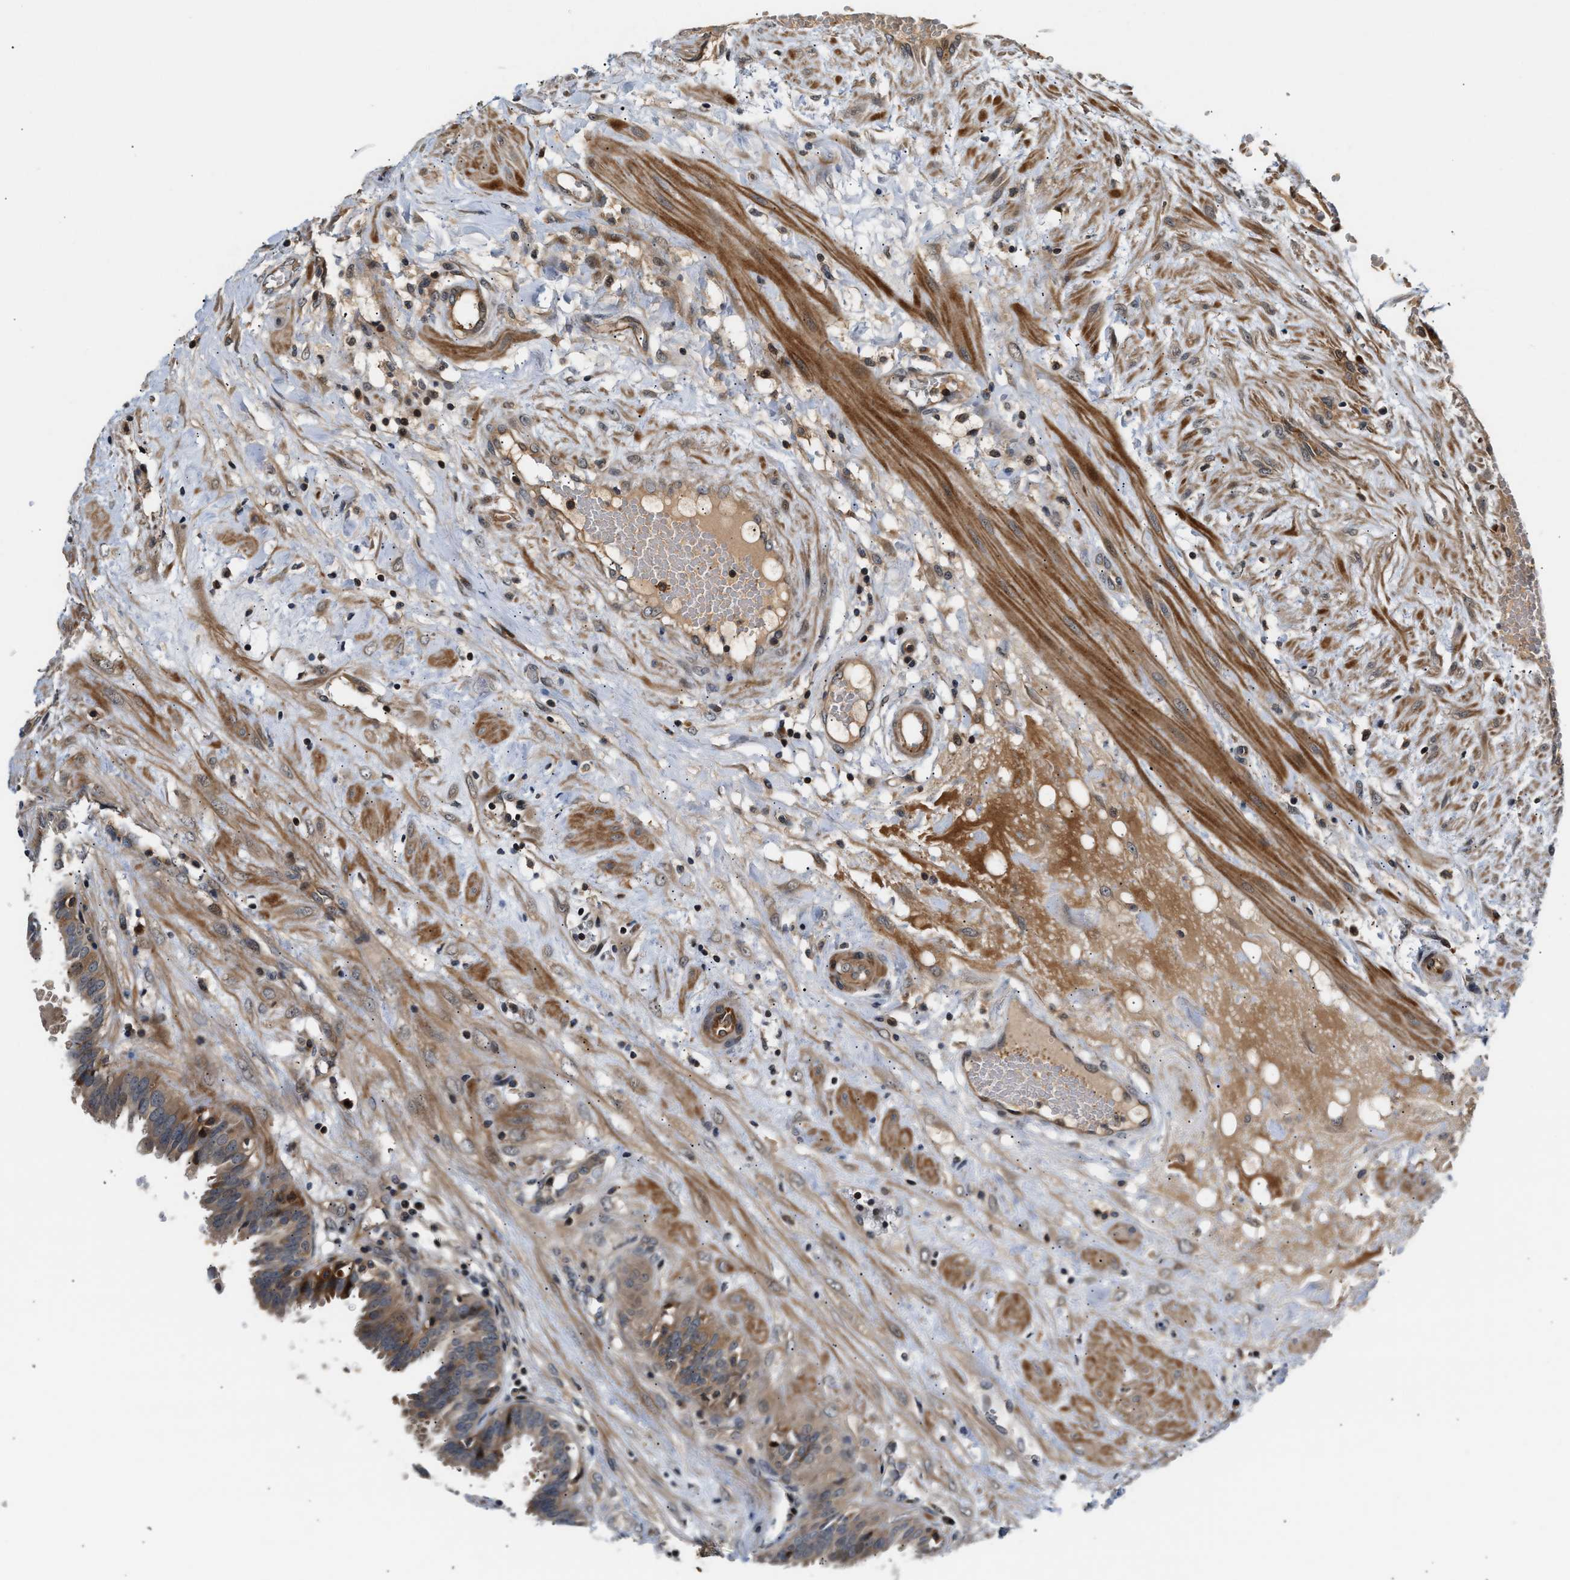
{"staining": {"intensity": "moderate", "quantity": ">75%", "location": "cytoplasmic/membranous"}, "tissue": "seminal vesicle", "cell_type": "Glandular cells", "image_type": "normal", "snomed": [{"axis": "morphology", "description": "Normal tissue, NOS"}, {"axis": "morphology", "description": "Adenocarcinoma, High grade"}, {"axis": "topography", "description": "Prostate"}, {"axis": "topography", "description": "Seminal veicle"}], "caption": "Protein expression analysis of benign seminal vesicle exhibits moderate cytoplasmic/membranous expression in approximately >75% of glandular cells. Using DAB (3,3'-diaminobenzidine) (brown) and hematoxylin (blue) stains, captured at high magnification using brightfield microscopy.", "gene": "TUT7", "patient": {"sex": "male", "age": 55}}